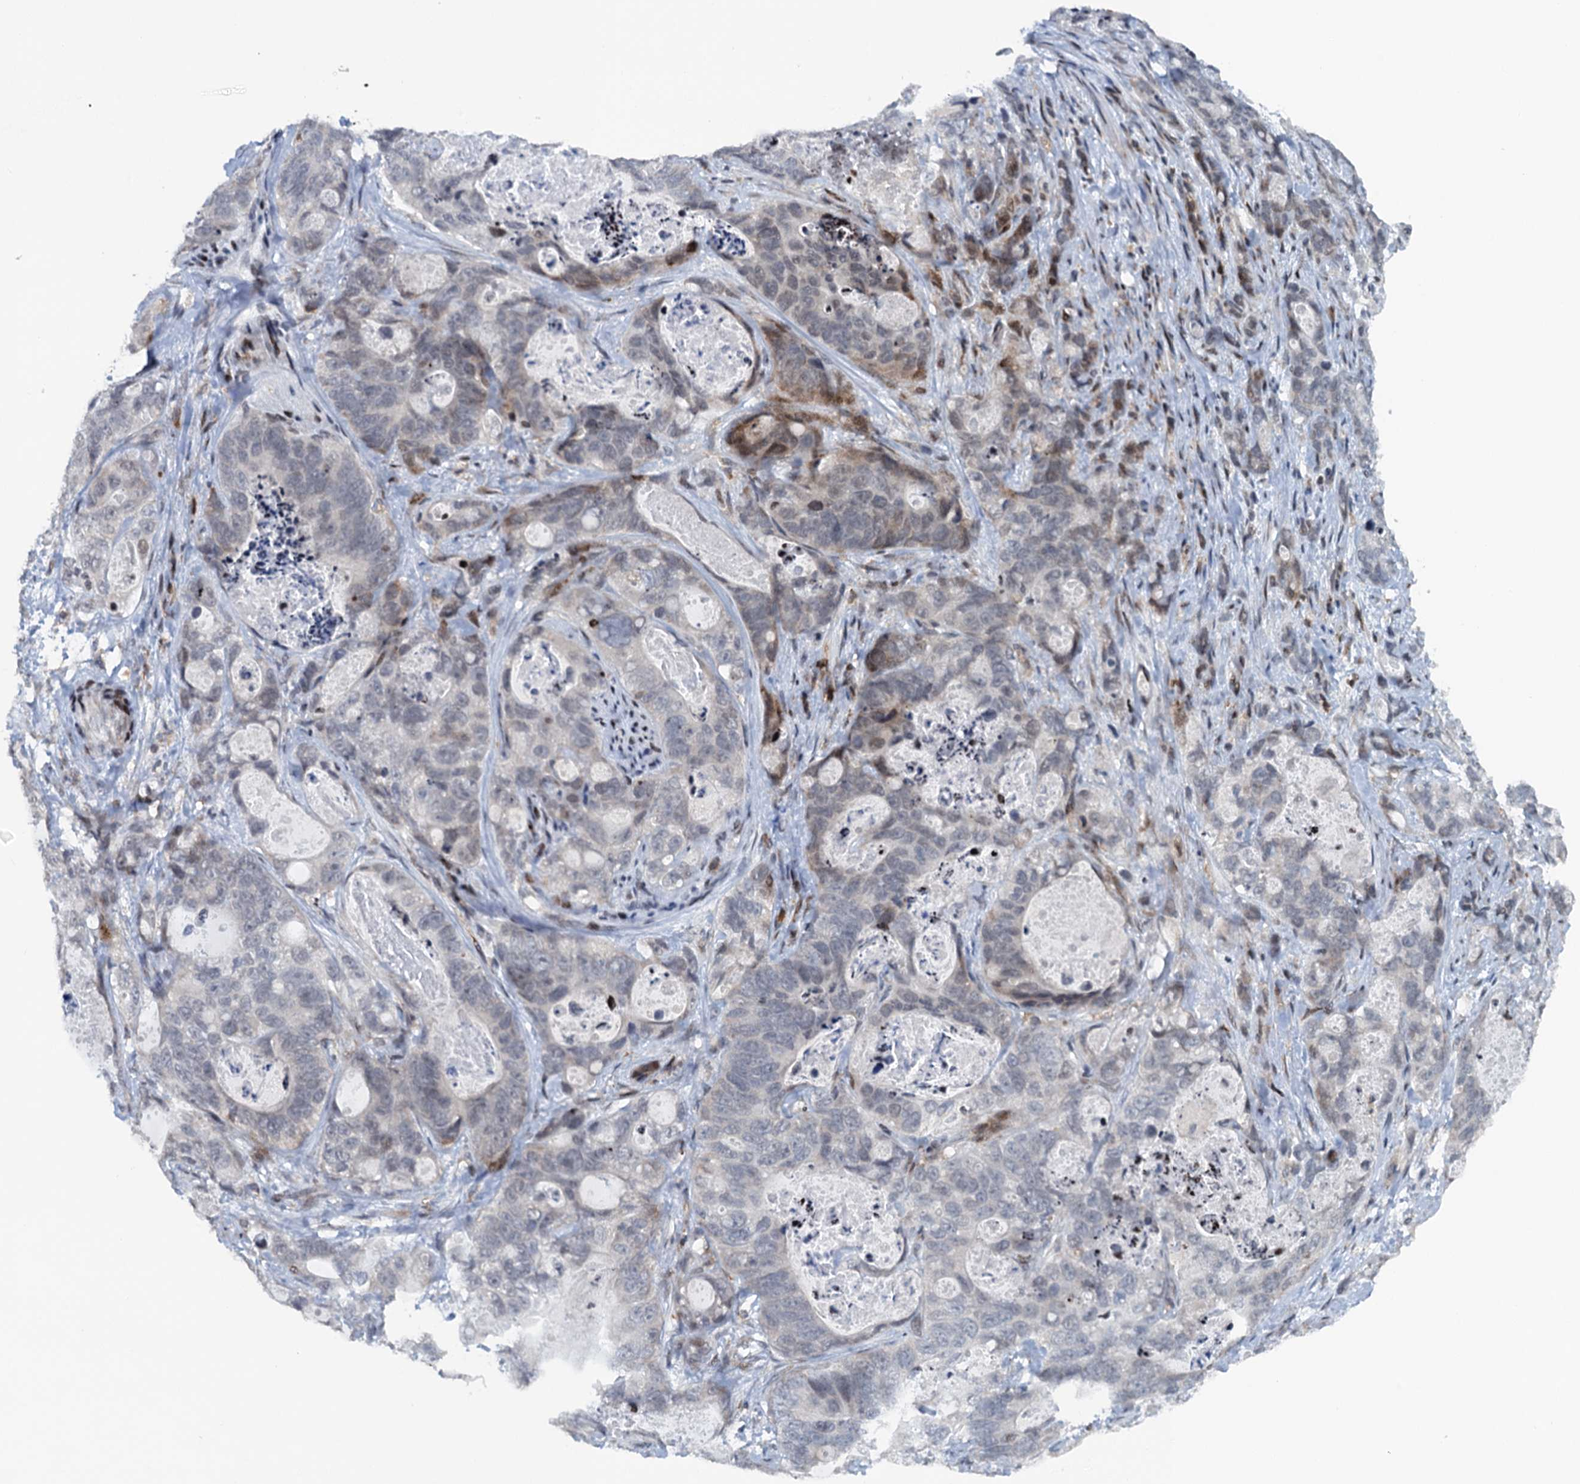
{"staining": {"intensity": "weak", "quantity": "<25%", "location": "cytoplasmic/membranous"}, "tissue": "stomach cancer", "cell_type": "Tumor cells", "image_type": "cancer", "snomed": [{"axis": "morphology", "description": "Normal tissue, NOS"}, {"axis": "morphology", "description": "Adenocarcinoma, NOS"}, {"axis": "topography", "description": "Stomach"}], "caption": "Tumor cells are negative for brown protein staining in stomach adenocarcinoma.", "gene": "FYB1", "patient": {"sex": "female", "age": 89}}